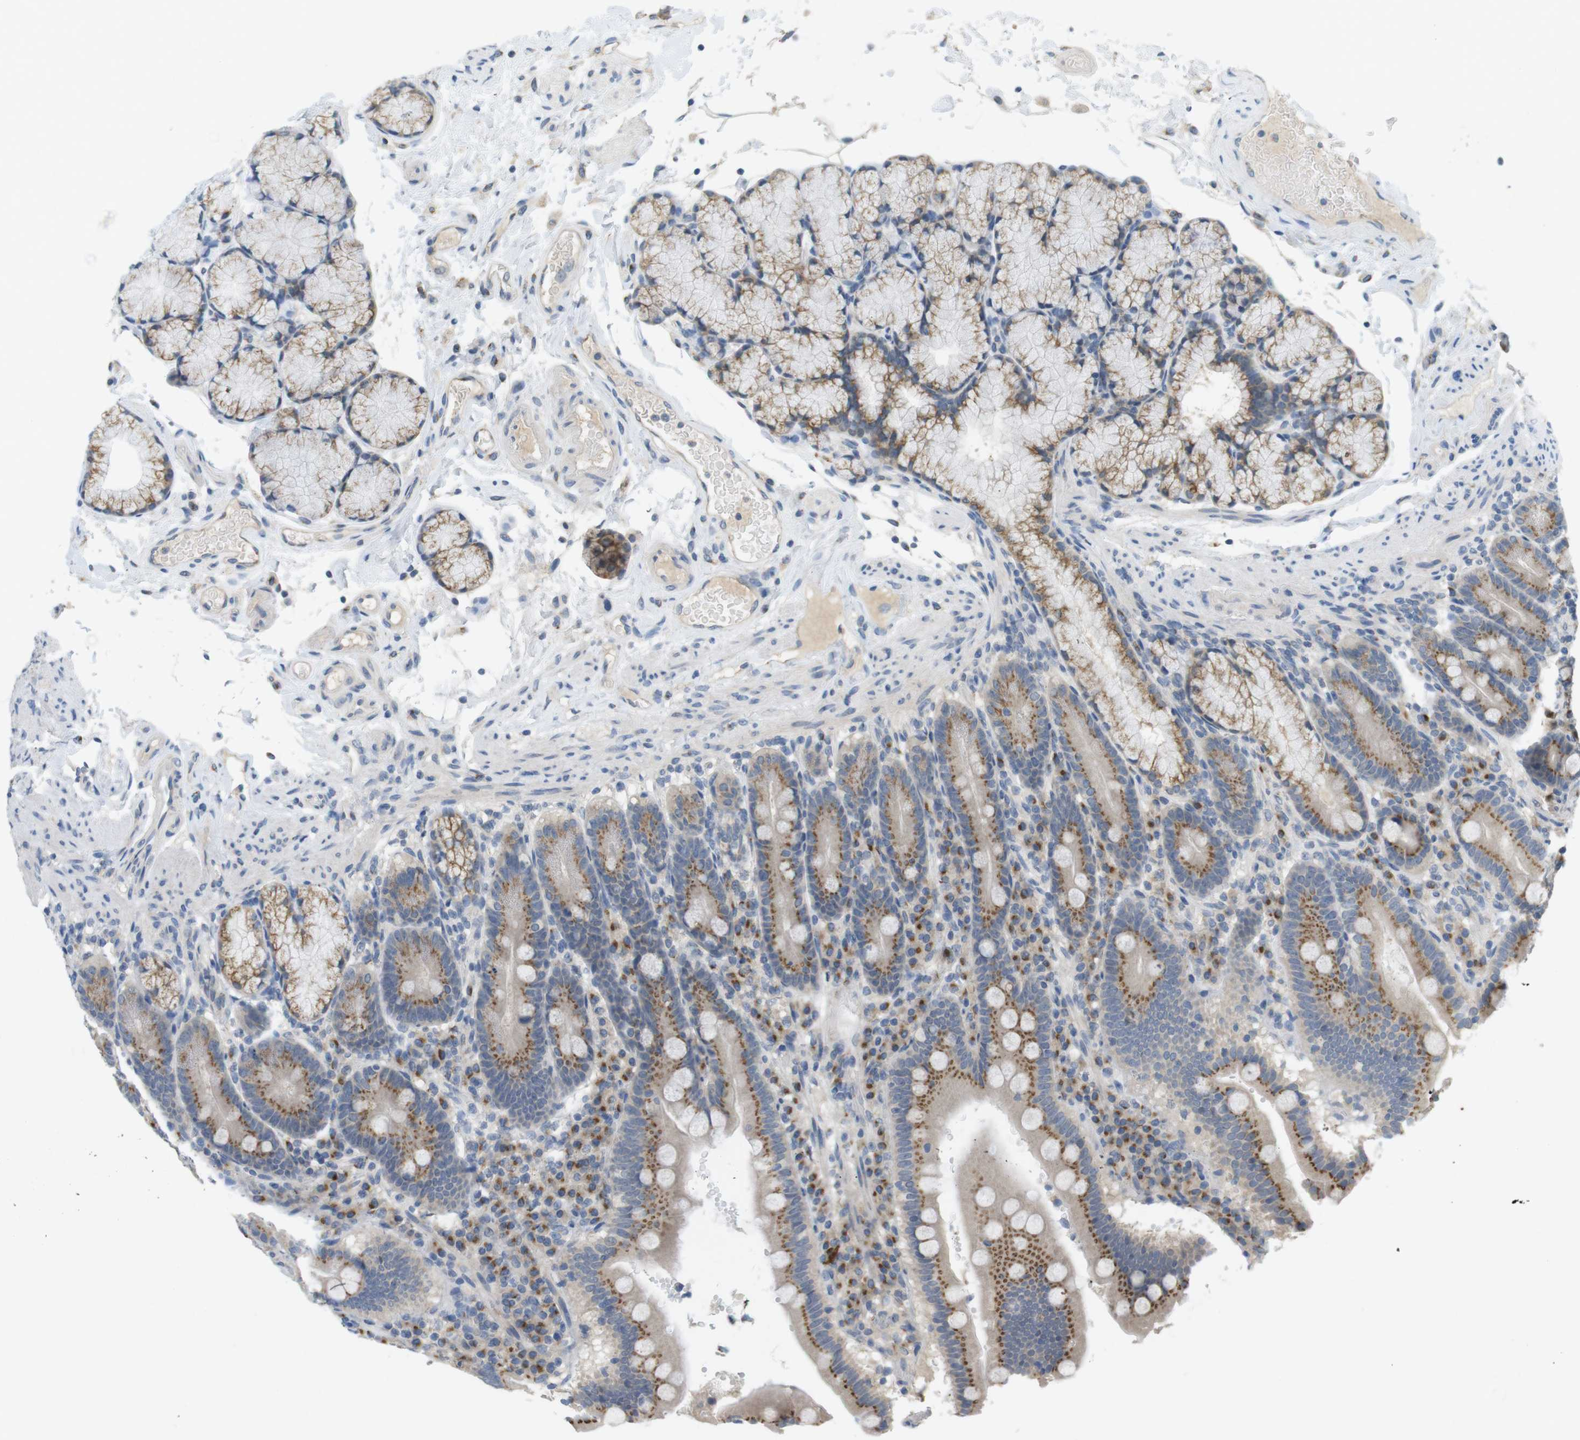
{"staining": {"intensity": "moderate", "quantity": ">75%", "location": "cytoplasmic/membranous"}, "tissue": "duodenum", "cell_type": "Glandular cells", "image_type": "normal", "snomed": [{"axis": "morphology", "description": "Normal tissue, NOS"}, {"axis": "topography", "description": "Small intestine, NOS"}], "caption": "Protein staining shows moderate cytoplasmic/membranous expression in about >75% of glandular cells in unremarkable duodenum.", "gene": "YIPF3", "patient": {"sex": "female", "age": 71}}